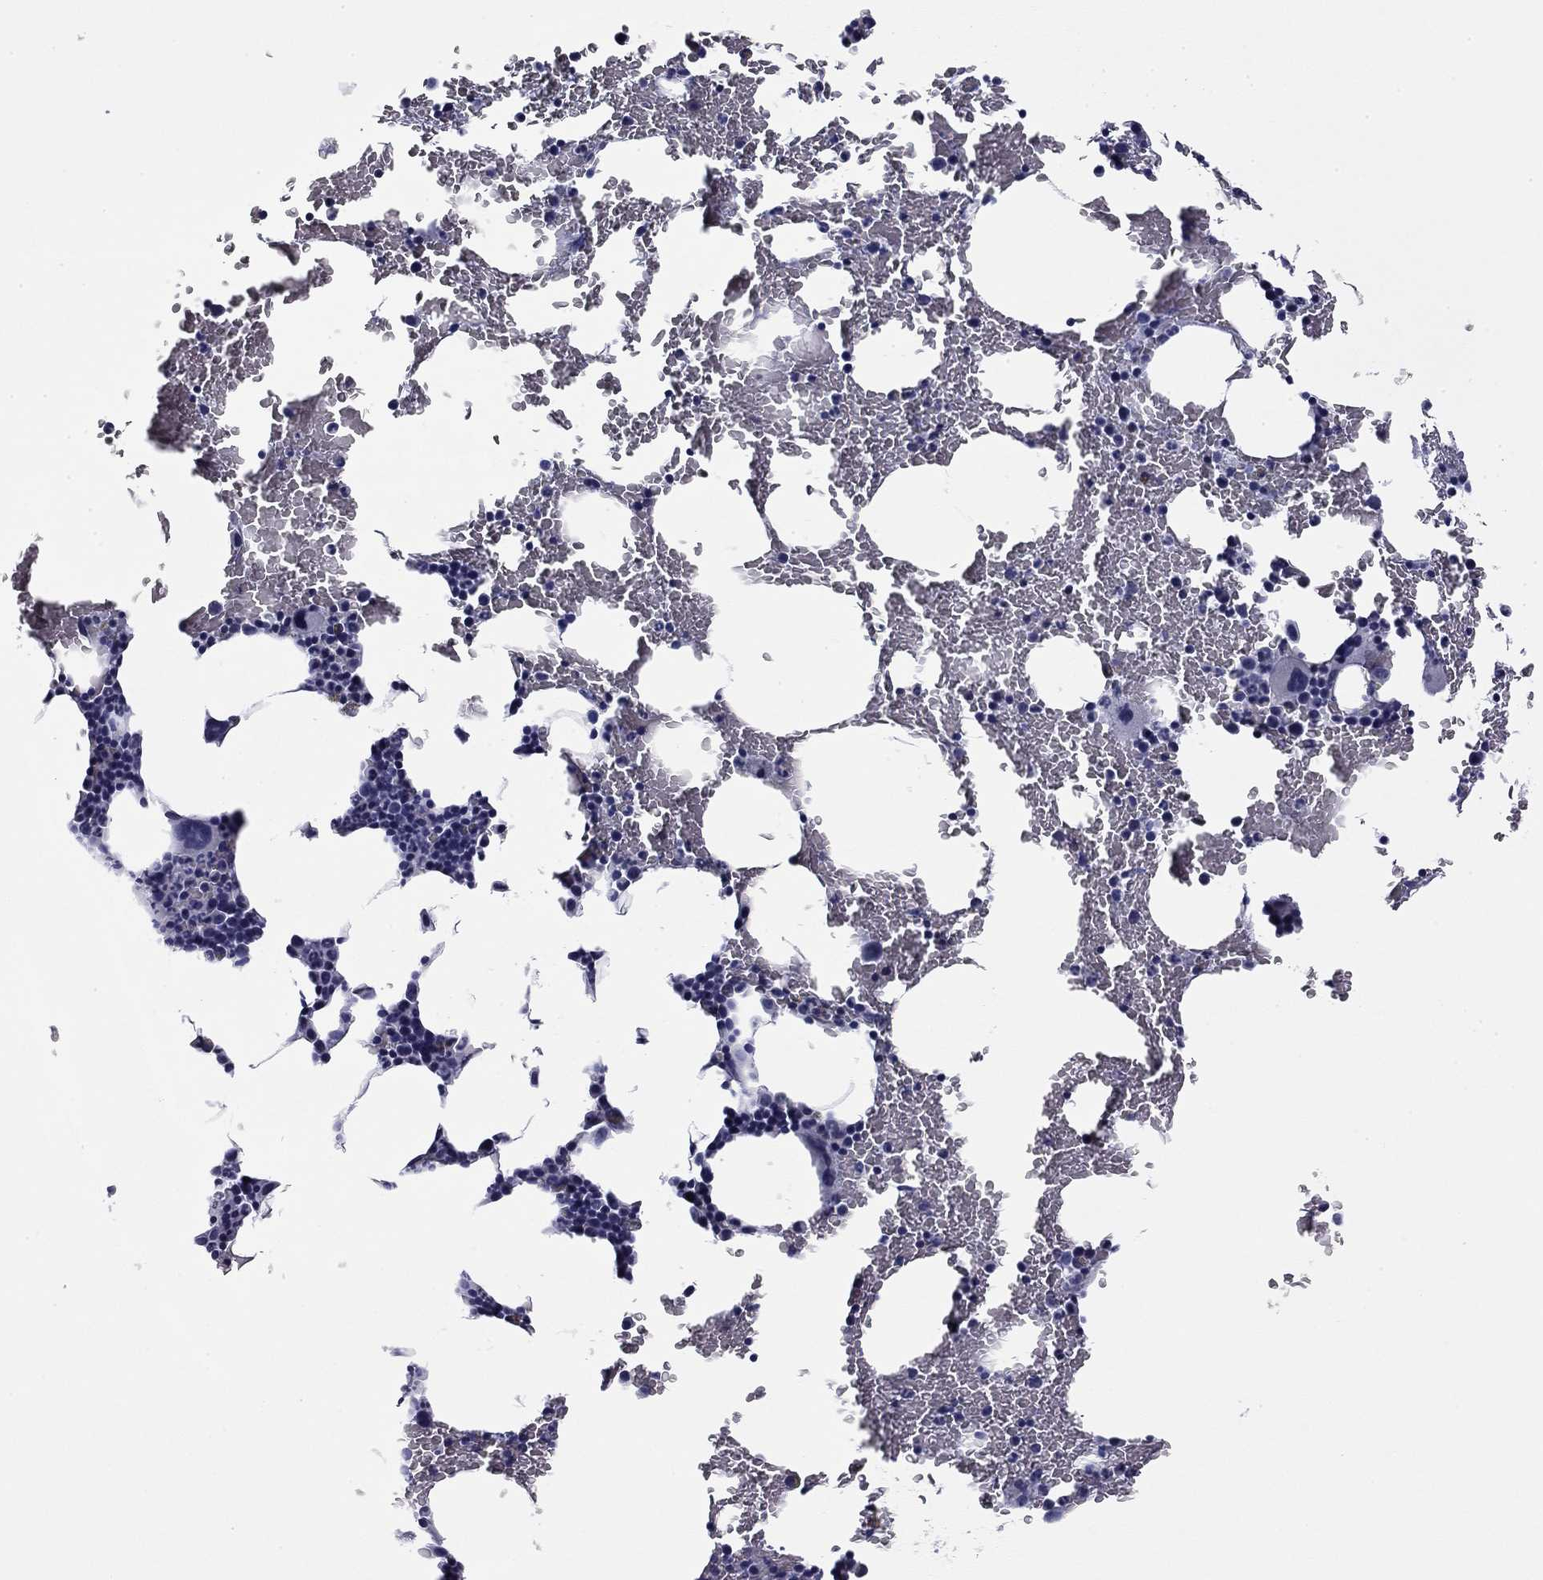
{"staining": {"intensity": "negative", "quantity": "none", "location": "none"}, "tissue": "bone marrow", "cell_type": "Hematopoietic cells", "image_type": "normal", "snomed": [{"axis": "morphology", "description": "Normal tissue, NOS"}, {"axis": "topography", "description": "Bone marrow"}], "caption": "This image is of normal bone marrow stained with immunohistochemistry to label a protein in brown with the nuclei are counter-stained blue. There is no positivity in hematopoietic cells.", "gene": "ZP2", "patient": {"sex": "female", "age": 84}}